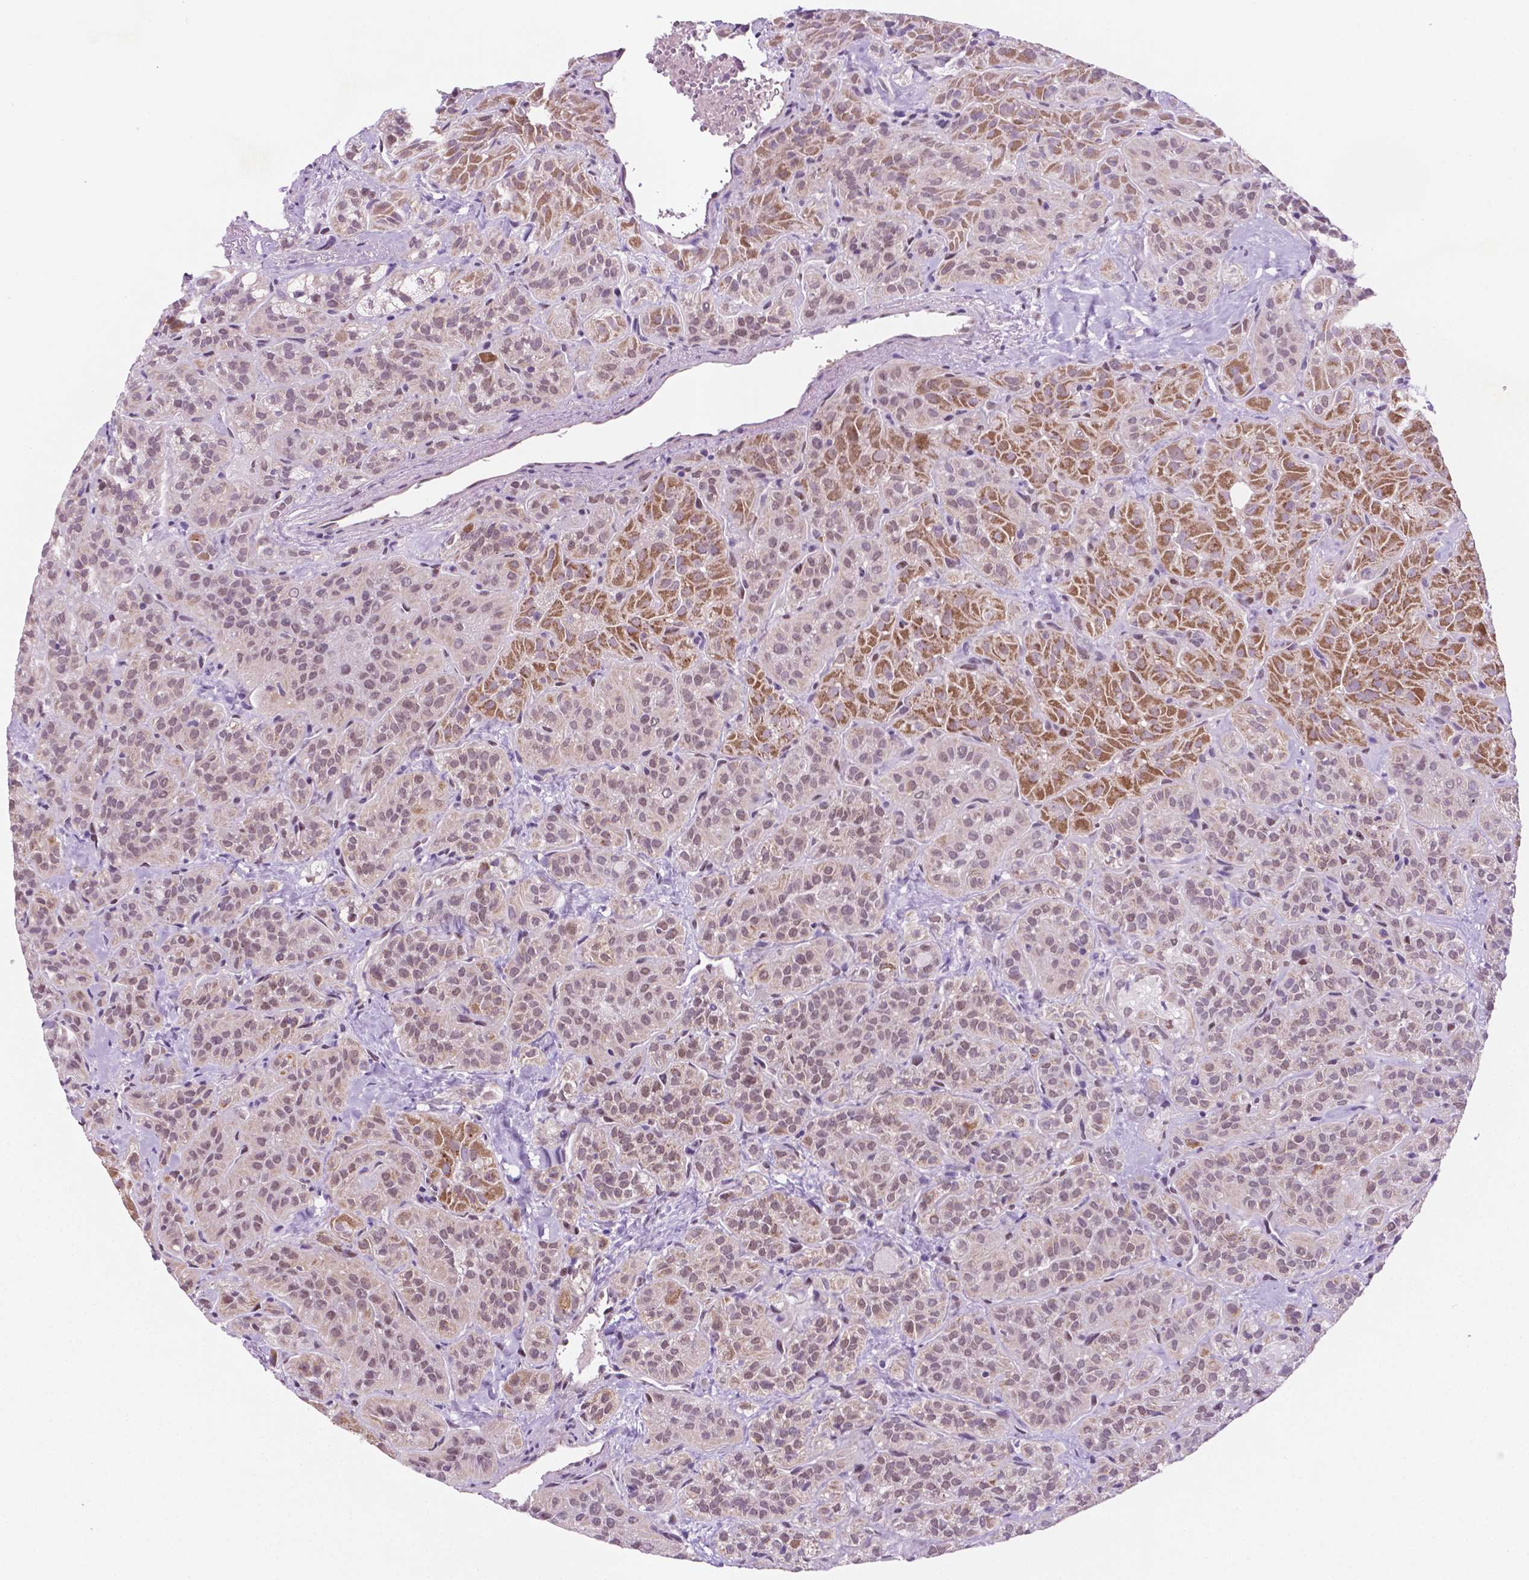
{"staining": {"intensity": "moderate", "quantity": "25%-75%", "location": "cytoplasmic/membranous,nuclear"}, "tissue": "thyroid cancer", "cell_type": "Tumor cells", "image_type": "cancer", "snomed": [{"axis": "morphology", "description": "Papillary adenocarcinoma, NOS"}, {"axis": "topography", "description": "Thyroid gland"}], "caption": "Immunohistochemistry (DAB (3,3'-diaminobenzidine)) staining of human thyroid cancer shows moderate cytoplasmic/membranous and nuclear protein expression in about 25%-75% of tumor cells.", "gene": "C18orf21", "patient": {"sex": "female", "age": 45}}